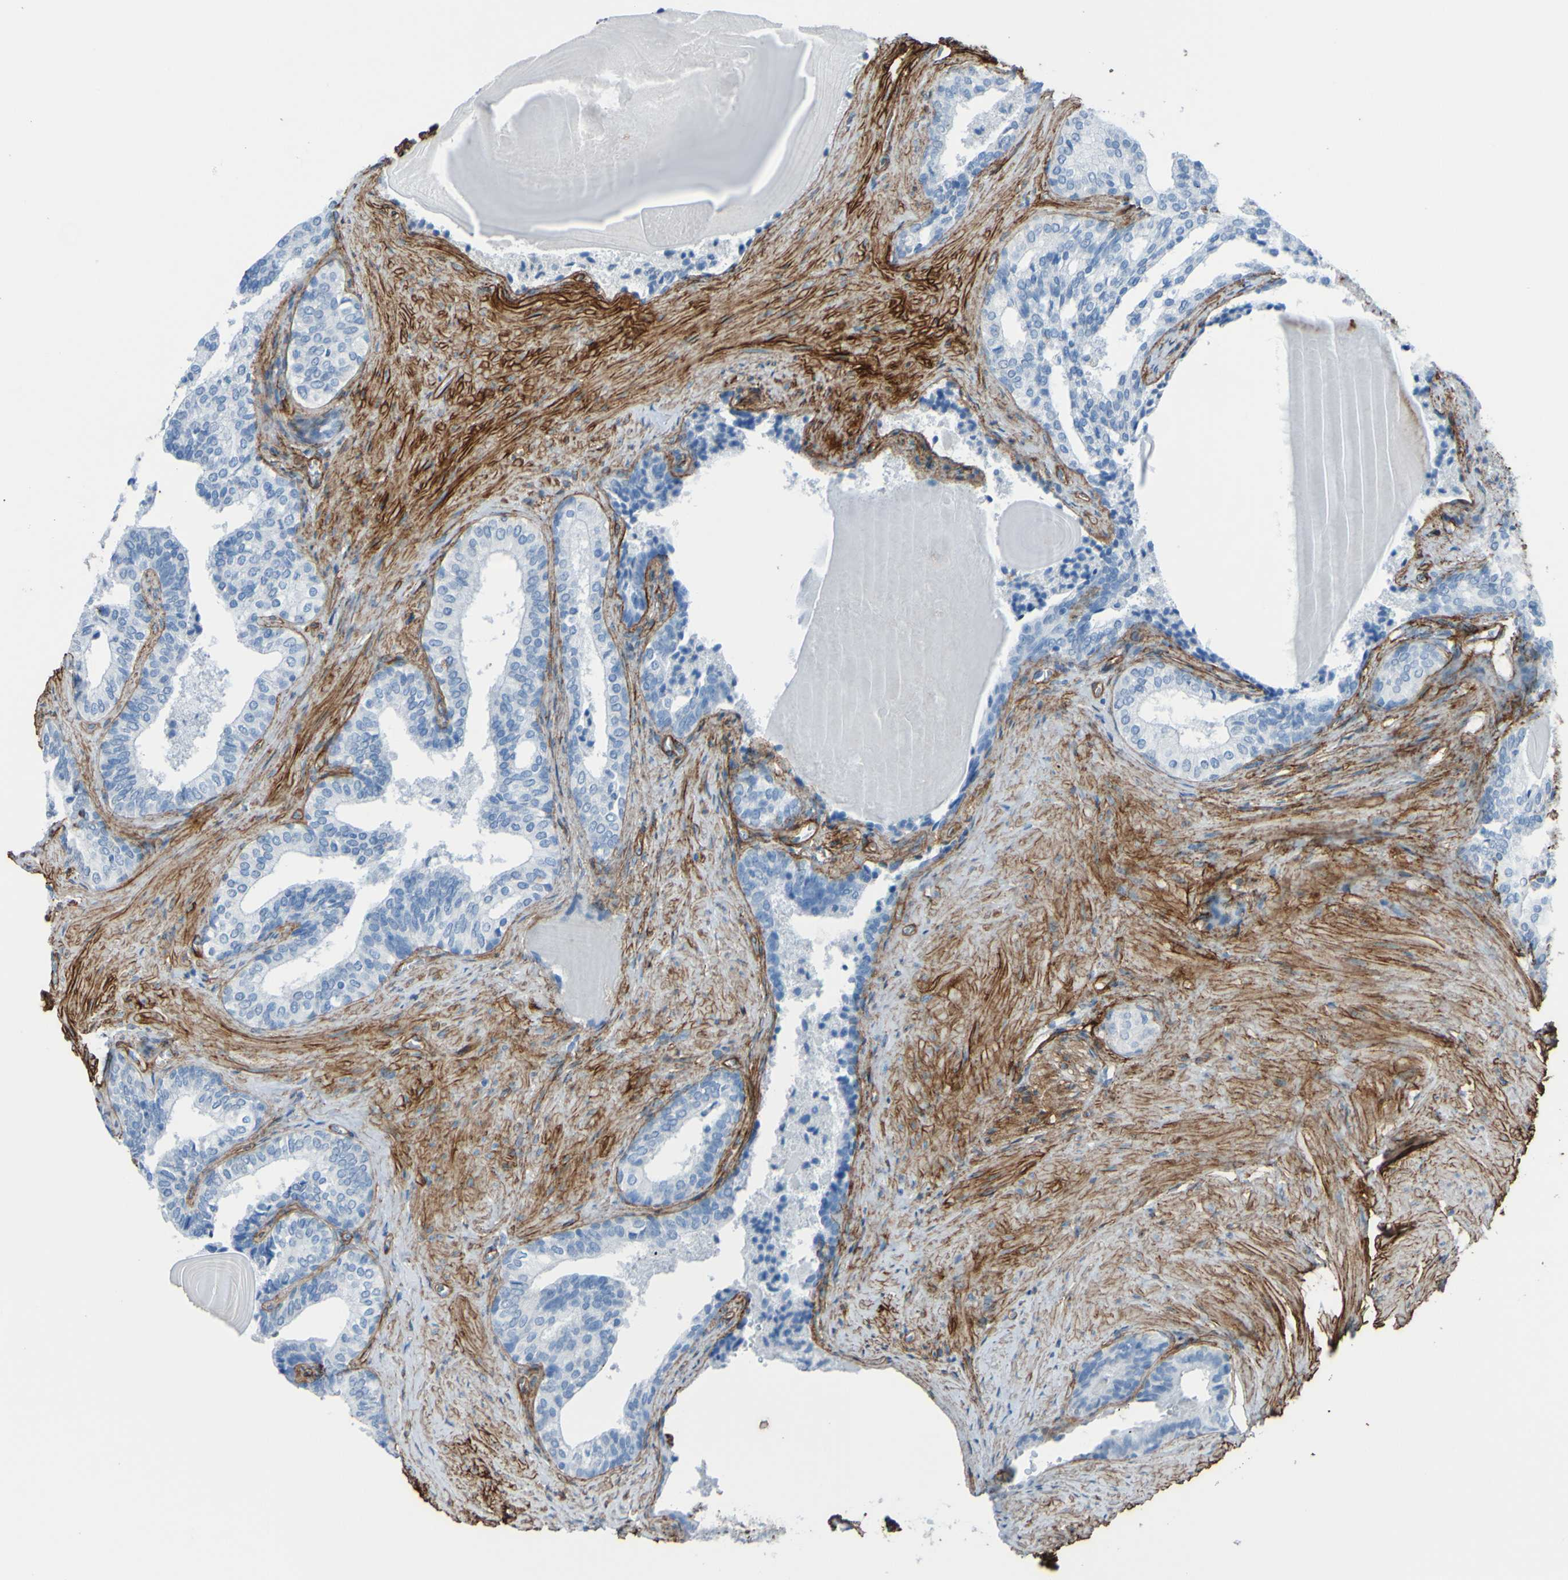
{"staining": {"intensity": "negative", "quantity": "none", "location": "none"}, "tissue": "prostate cancer", "cell_type": "Tumor cells", "image_type": "cancer", "snomed": [{"axis": "morphology", "description": "Adenocarcinoma, Low grade"}, {"axis": "topography", "description": "Prostate"}], "caption": "Tumor cells are negative for protein expression in human prostate cancer.", "gene": "COL4A2", "patient": {"sex": "male", "age": 60}}